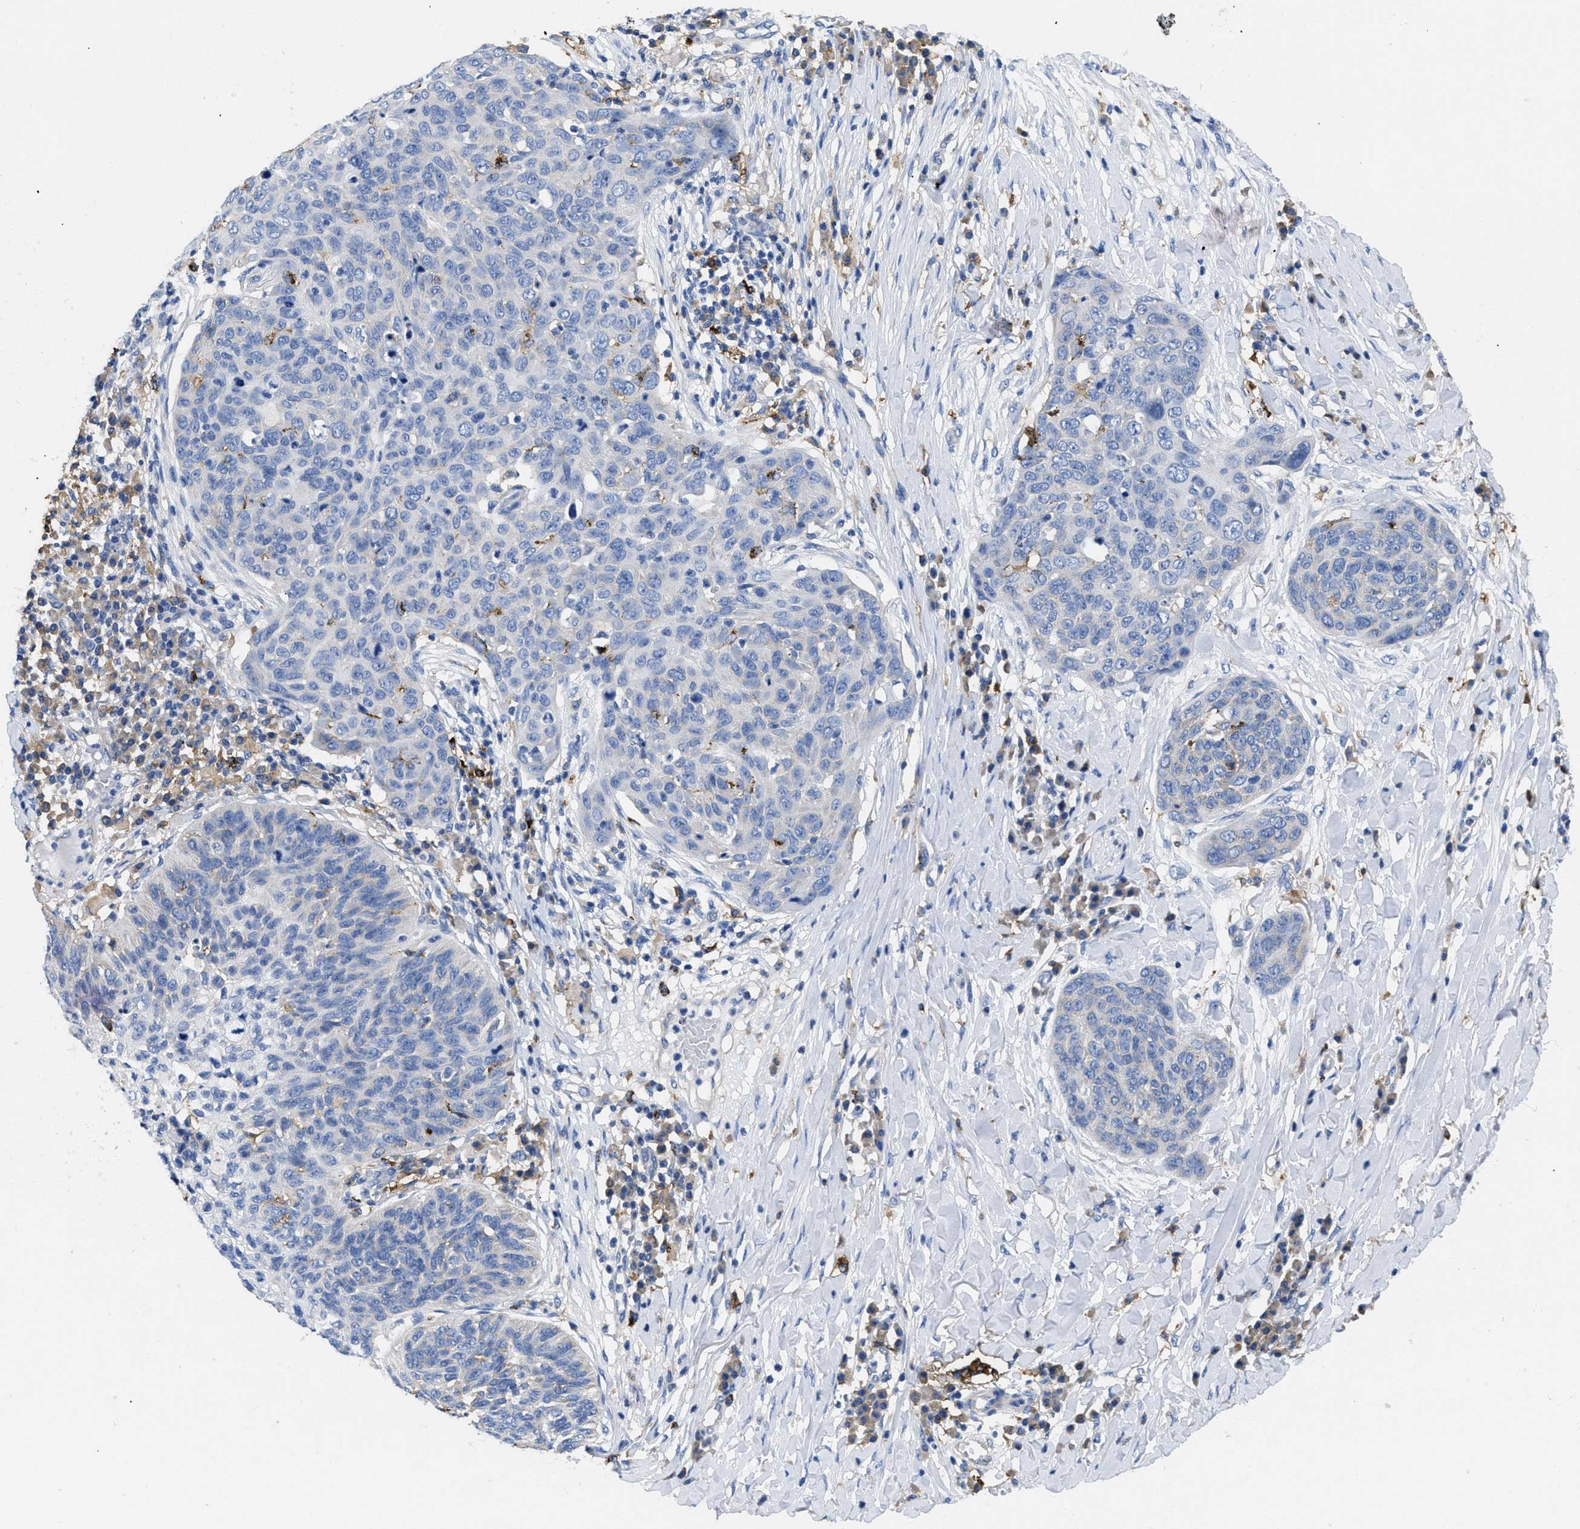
{"staining": {"intensity": "negative", "quantity": "none", "location": "none"}, "tissue": "skin cancer", "cell_type": "Tumor cells", "image_type": "cancer", "snomed": [{"axis": "morphology", "description": "Squamous cell carcinoma in situ, NOS"}, {"axis": "morphology", "description": "Squamous cell carcinoma, NOS"}, {"axis": "topography", "description": "Skin"}], "caption": "The histopathology image reveals no significant staining in tumor cells of skin cancer (squamous cell carcinoma in situ).", "gene": "HLA-DPA1", "patient": {"sex": "male", "age": 93}}